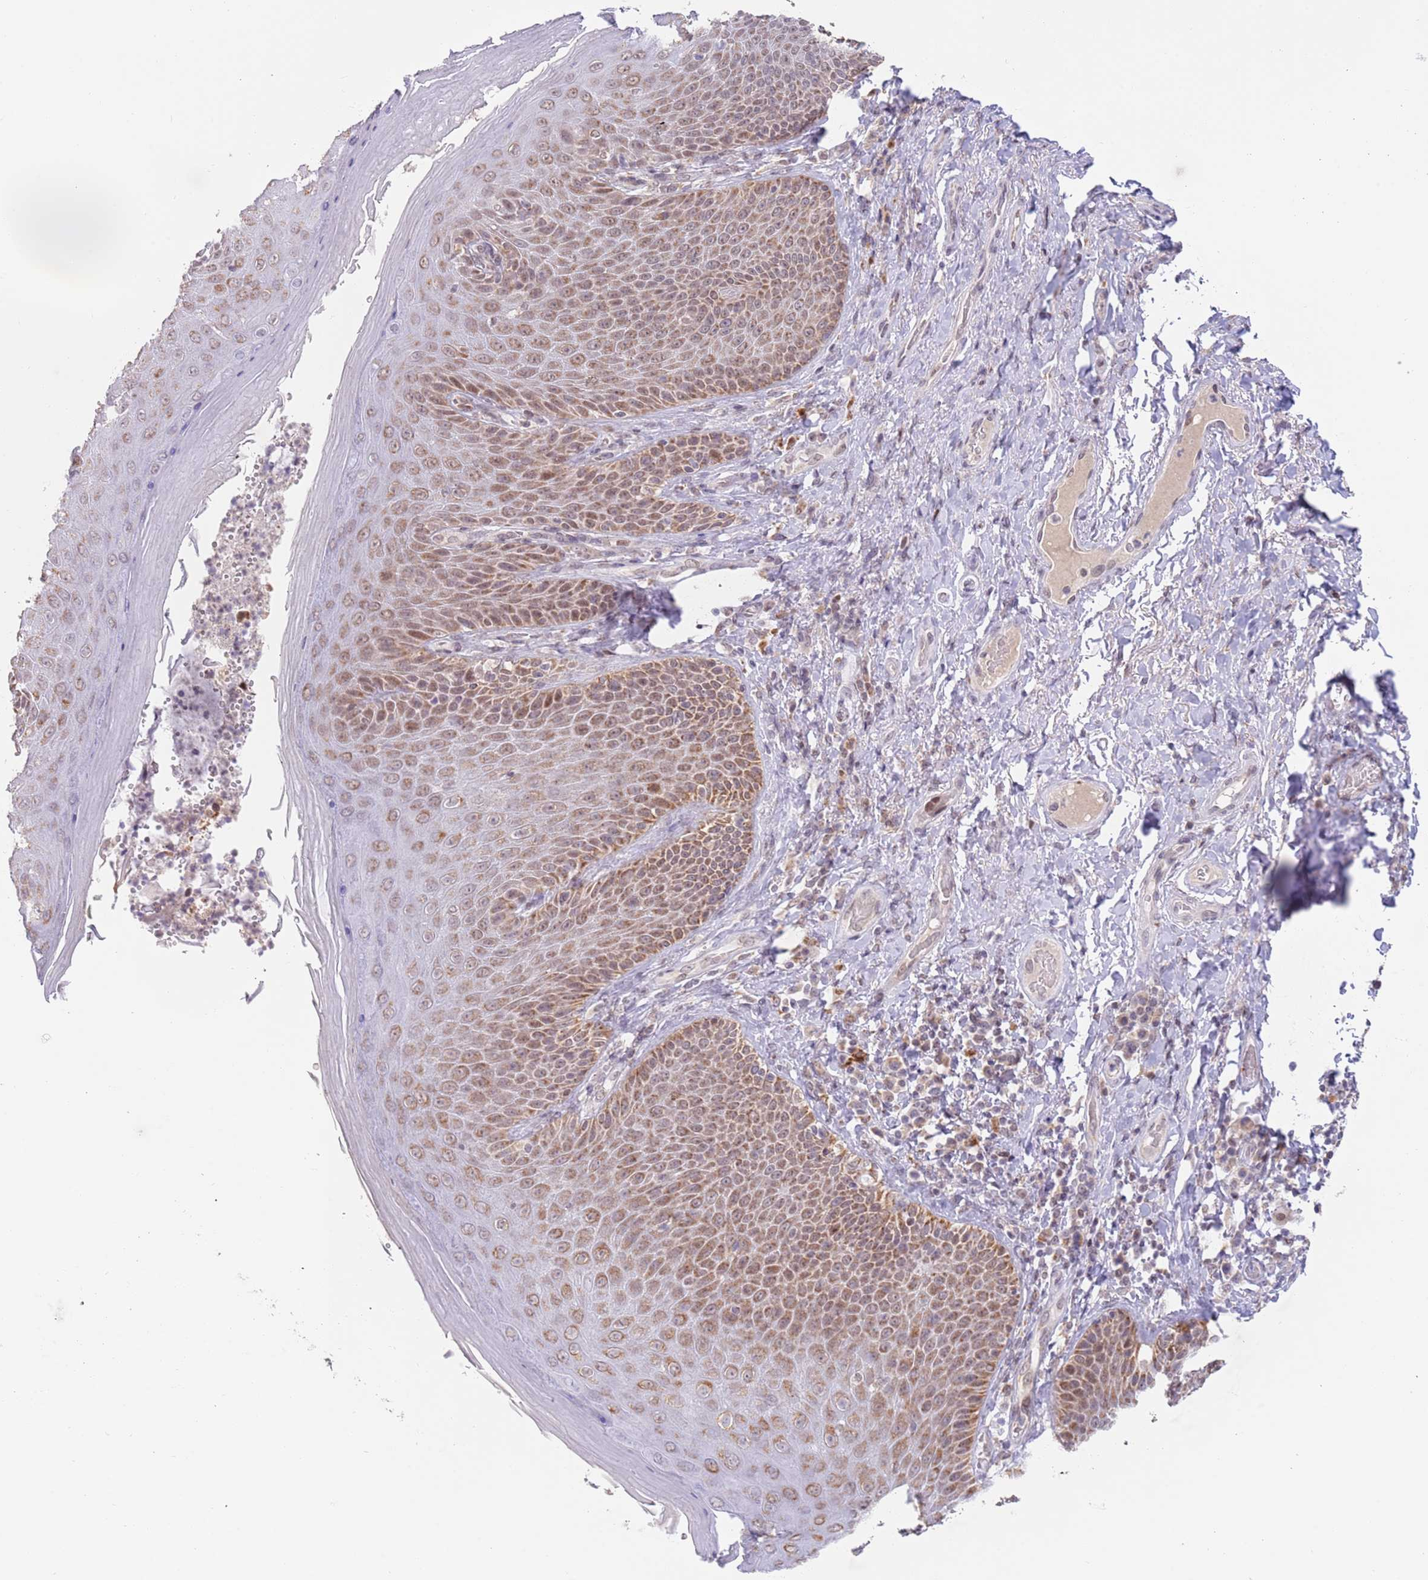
{"staining": {"intensity": "moderate", "quantity": ">75%", "location": "cytoplasmic/membranous"}, "tissue": "skin", "cell_type": "Epidermal cells", "image_type": "normal", "snomed": [{"axis": "morphology", "description": "Normal tissue, NOS"}, {"axis": "topography", "description": "Anal"}], "caption": "A photomicrograph showing moderate cytoplasmic/membranous expression in about >75% of epidermal cells in benign skin, as visualized by brown immunohistochemical staining.", "gene": "TIMM13", "patient": {"sex": "female", "age": 89}}